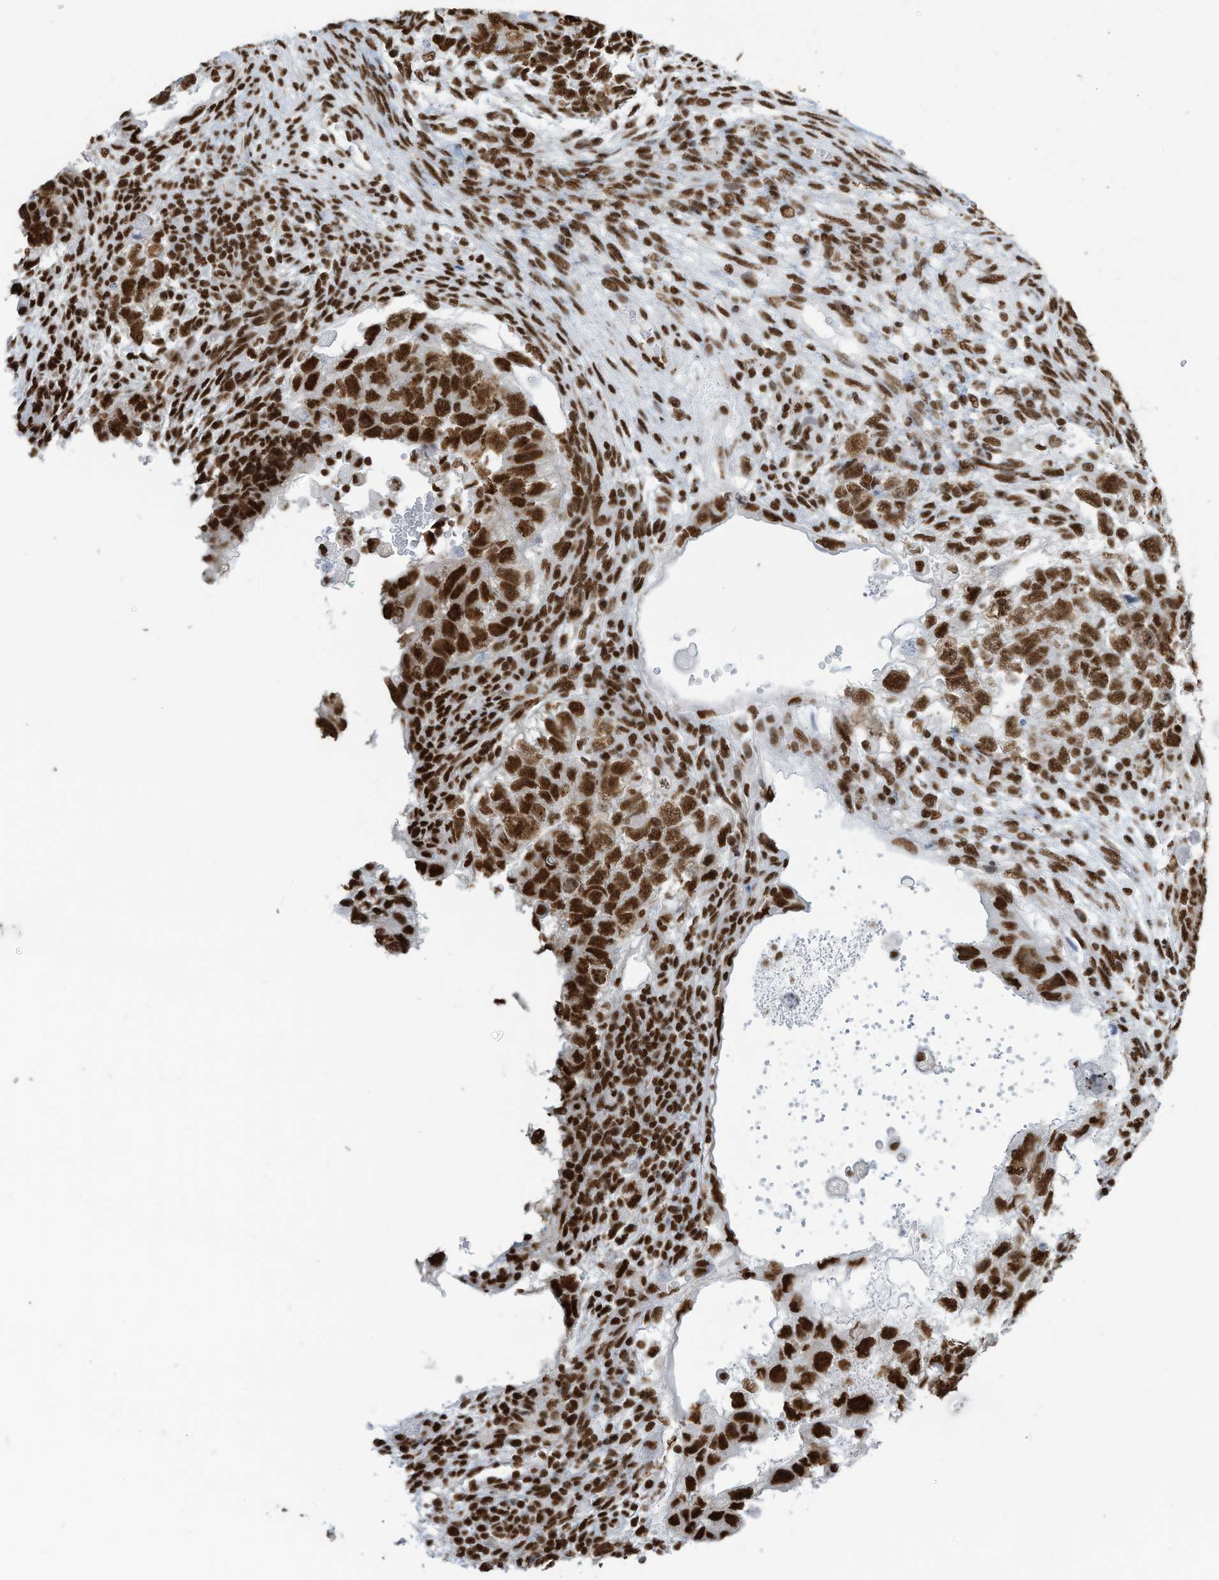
{"staining": {"intensity": "strong", "quantity": ">75%", "location": "nuclear"}, "tissue": "testis cancer", "cell_type": "Tumor cells", "image_type": "cancer", "snomed": [{"axis": "morphology", "description": "Carcinoma, Embryonal, NOS"}, {"axis": "topography", "description": "Testis"}], "caption": "A high-resolution histopathology image shows IHC staining of testis cancer (embryonal carcinoma), which reveals strong nuclear staining in approximately >75% of tumor cells.", "gene": "SARNP", "patient": {"sex": "male", "age": 36}}